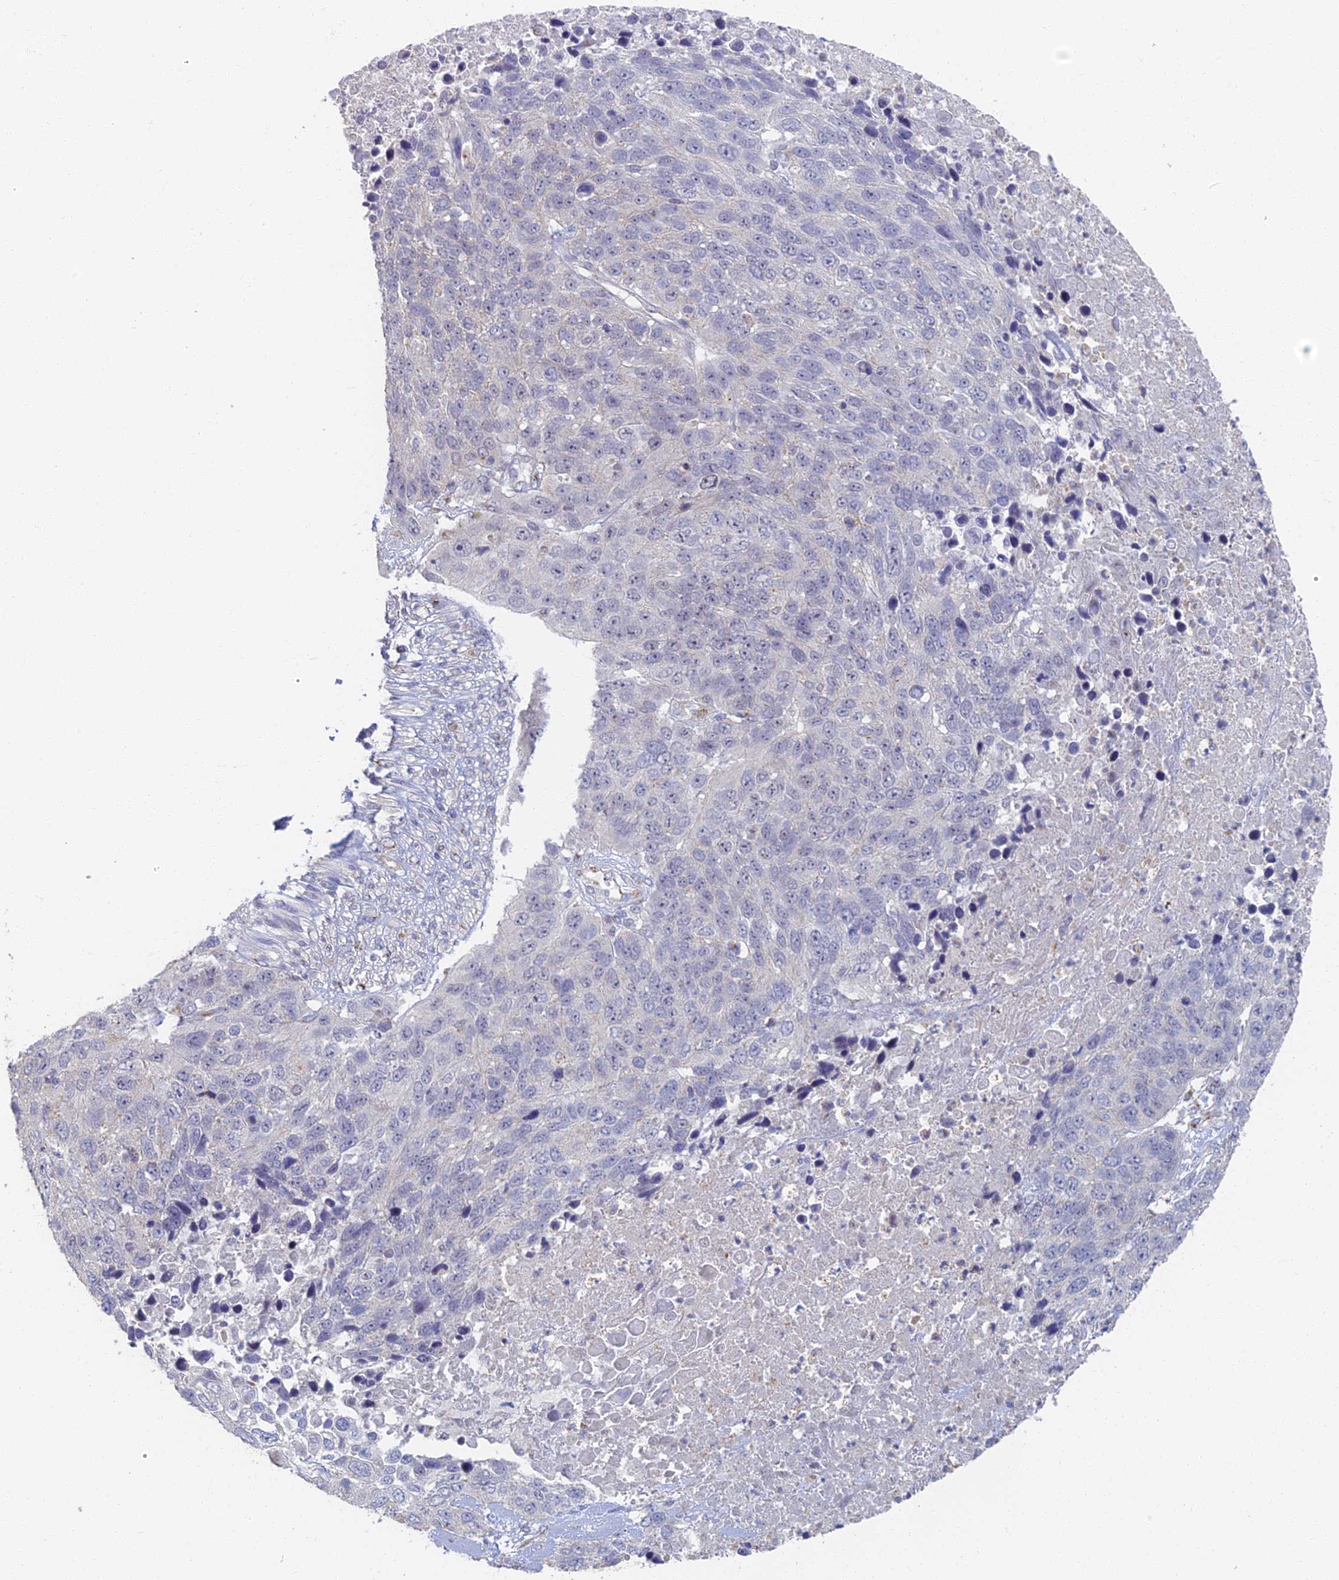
{"staining": {"intensity": "negative", "quantity": "none", "location": "none"}, "tissue": "lung cancer", "cell_type": "Tumor cells", "image_type": "cancer", "snomed": [{"axis": "morphology", "description": "Normal tissue, NOS"}, {"axis": "morphology", "description": "Squamous cell carcinoma, NOS"}, {"axis": "topography", "description": "Lymph node"}, {"axis": "topography", "description": "Lung"}], "caption": "A histopathology image of squamous cell carcinoma (lung) stained for a protein demonstrates no brown staining in tumor cells. (DAB (3,3'-diaminobenzidine) IHC visualized using brightfield microscopy, high magnification).", "gene": "GPATCH1", "patient": {"sex": "male", "age": 66}}